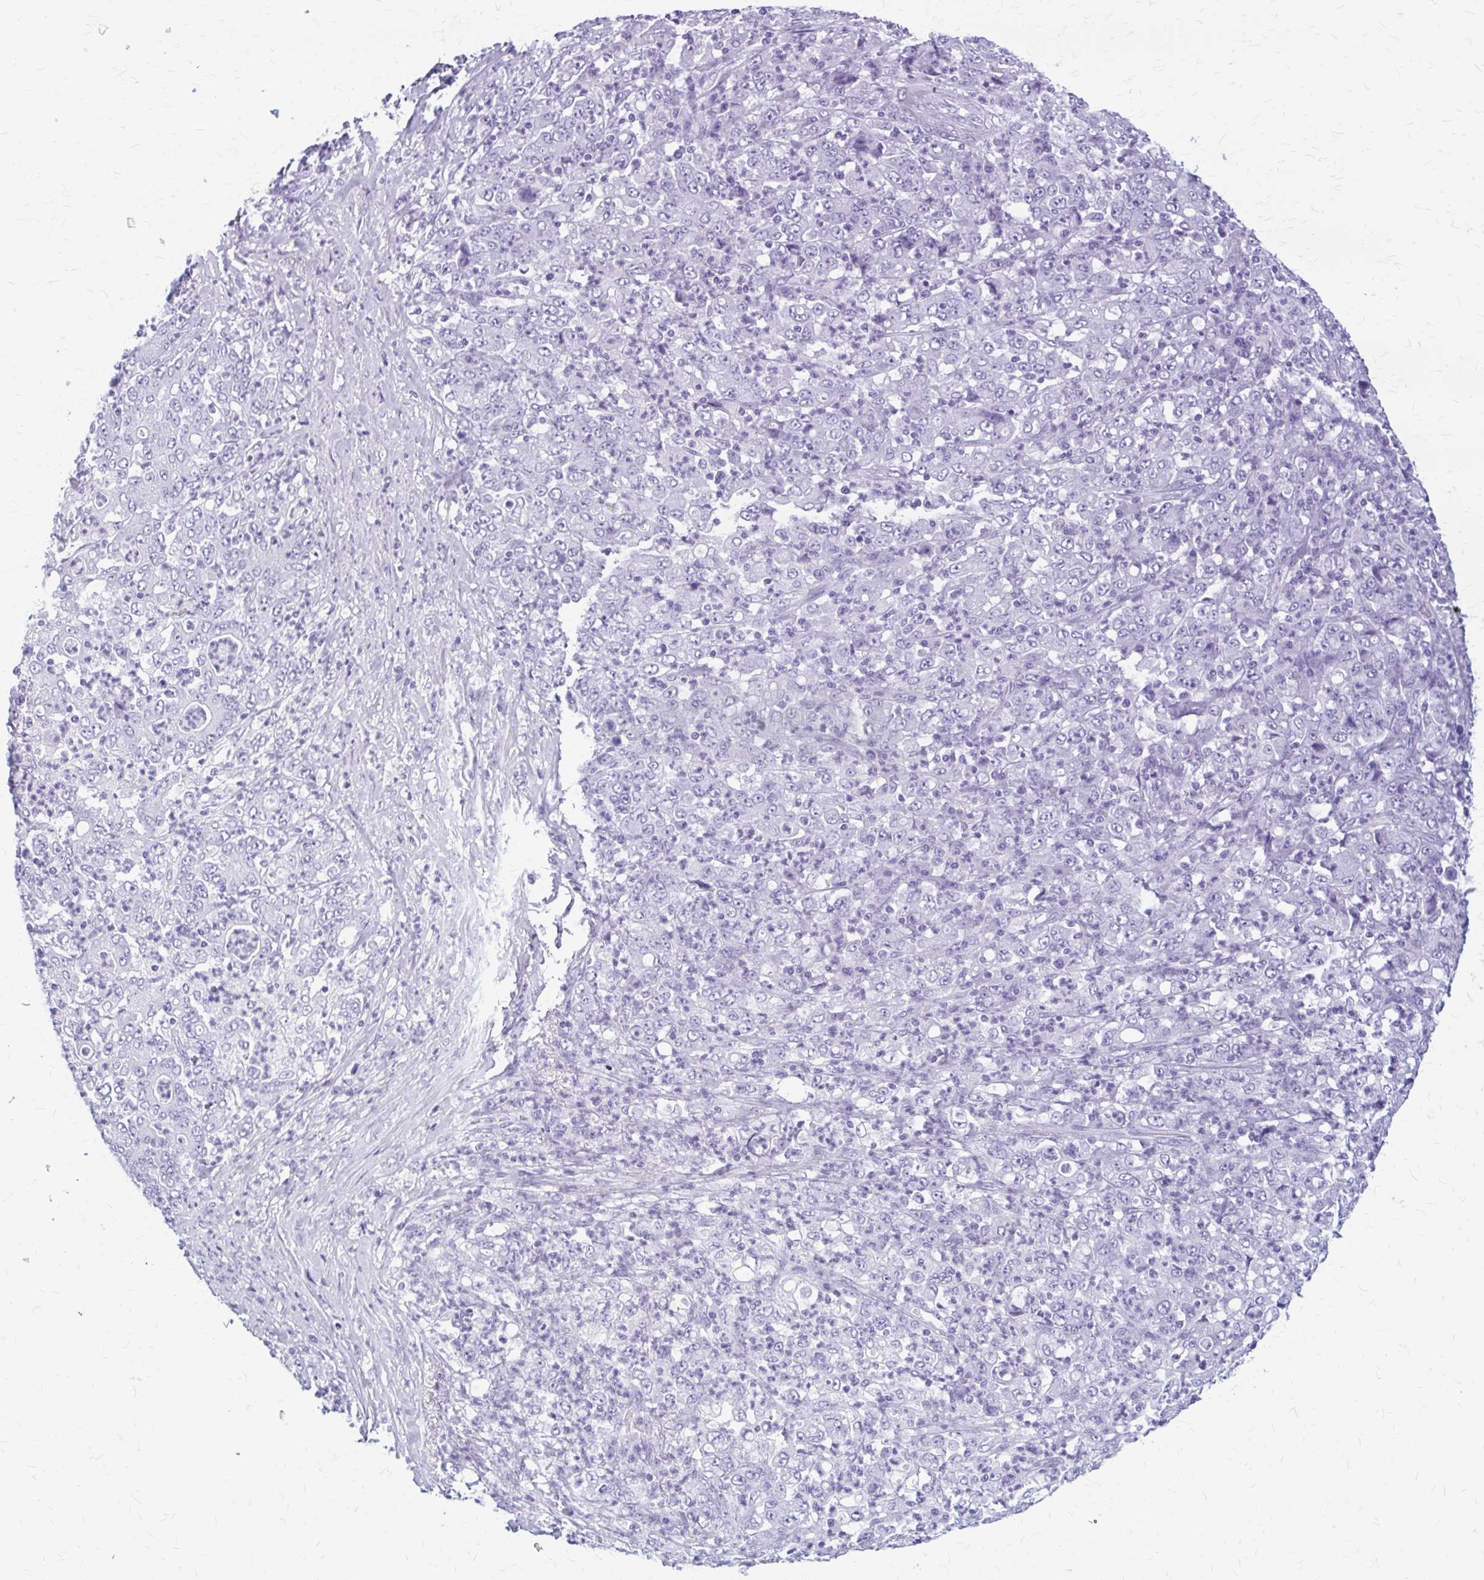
{"staining": {"intensity": "negative", "quantity": "none", "location": "none"}, "tissue": "stomach cancer", "cell_type": "Tumor cells", "image_type": "cancer", "snomed": [{"axis": "morphology", "description": "Adenocarcinoma, NOS"}, {"axis": "topography", "description": "Stomach, lower"}], "caption": "Immunohistochemistry micrograph of stomach cancer (adenocarcinoma) stained for a protein (brown), which shows no staining in tumor cells. The staining is performed using DAB brown chromogen with nuclei counter-stained in using hematoxylin.", "gene": "KLHDC7A", "patient": {"sex": "female", "age": 71}}